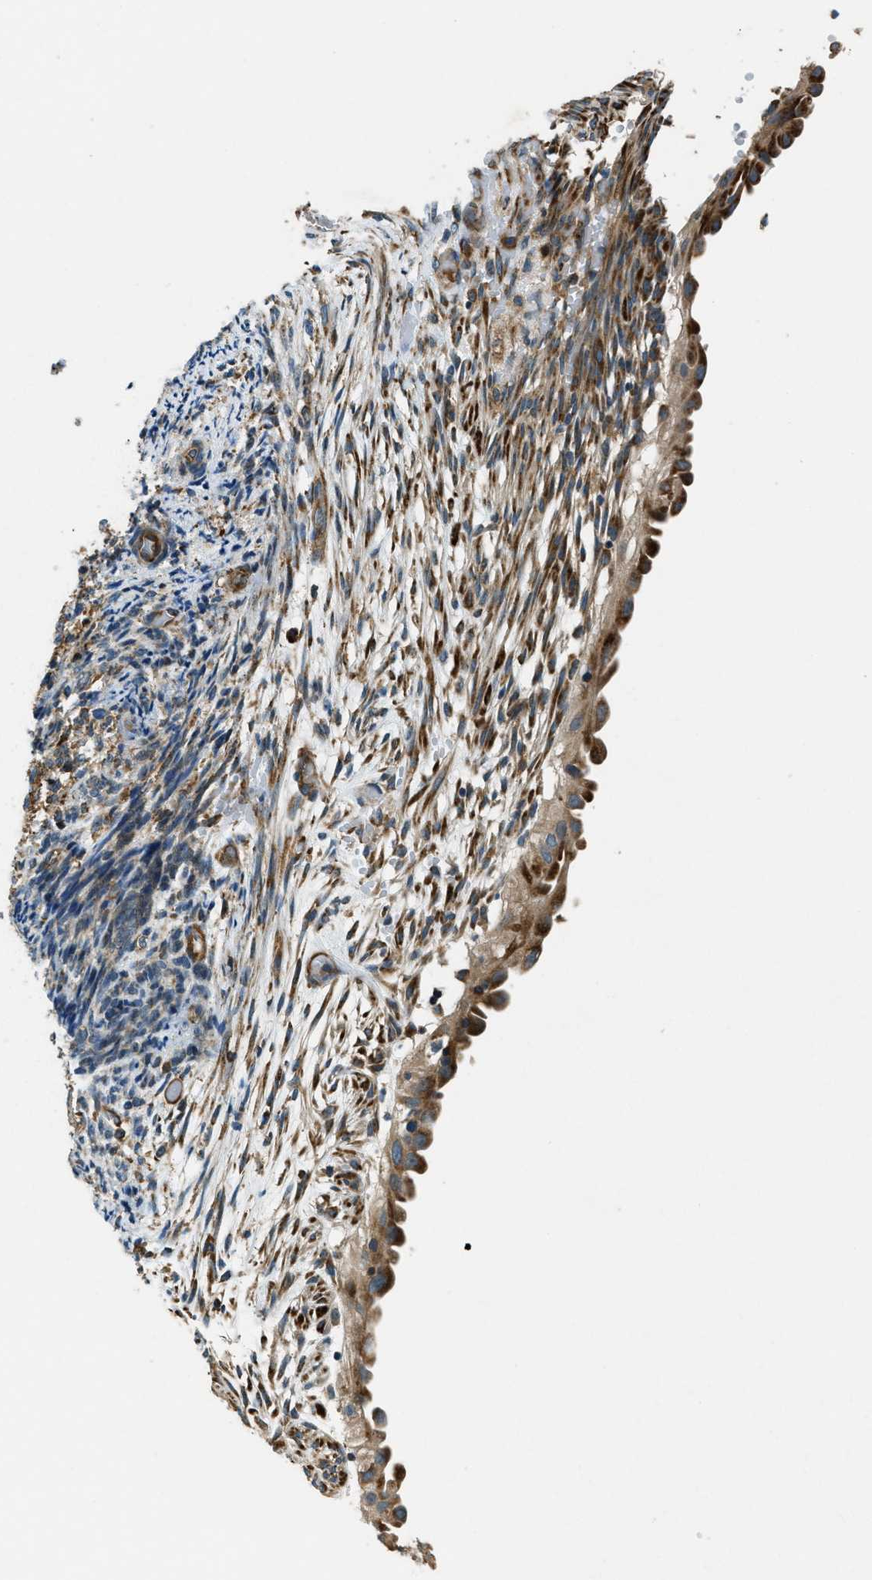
{"staining": {"intensity": "strong", "quantity": ">75%", "location": "cytoplasmic/membranous"}, "tissue": "endometrial cancer", "cell_type": "Tumor cells", "image_type": "cancer", "snomed": [{"axis": "morphology", "description": "Adenocarcinoma, NOS"}, {"axis": "topography", "description": "Endometrium"}], "caption": "High-magnification brightfield microscopy of endometrial cancer (adenocarcinoma) stained with DAB (3,3'-diaminobenzidine) (brown) and counterstained with hematoxylin (blue). tumor cells exhibit strong cytoplasmic/membranous positivity is identified in approximately>75% of cells.", "gene": "GIMAP8", "patient": {"sex": "female", "age": 58}}